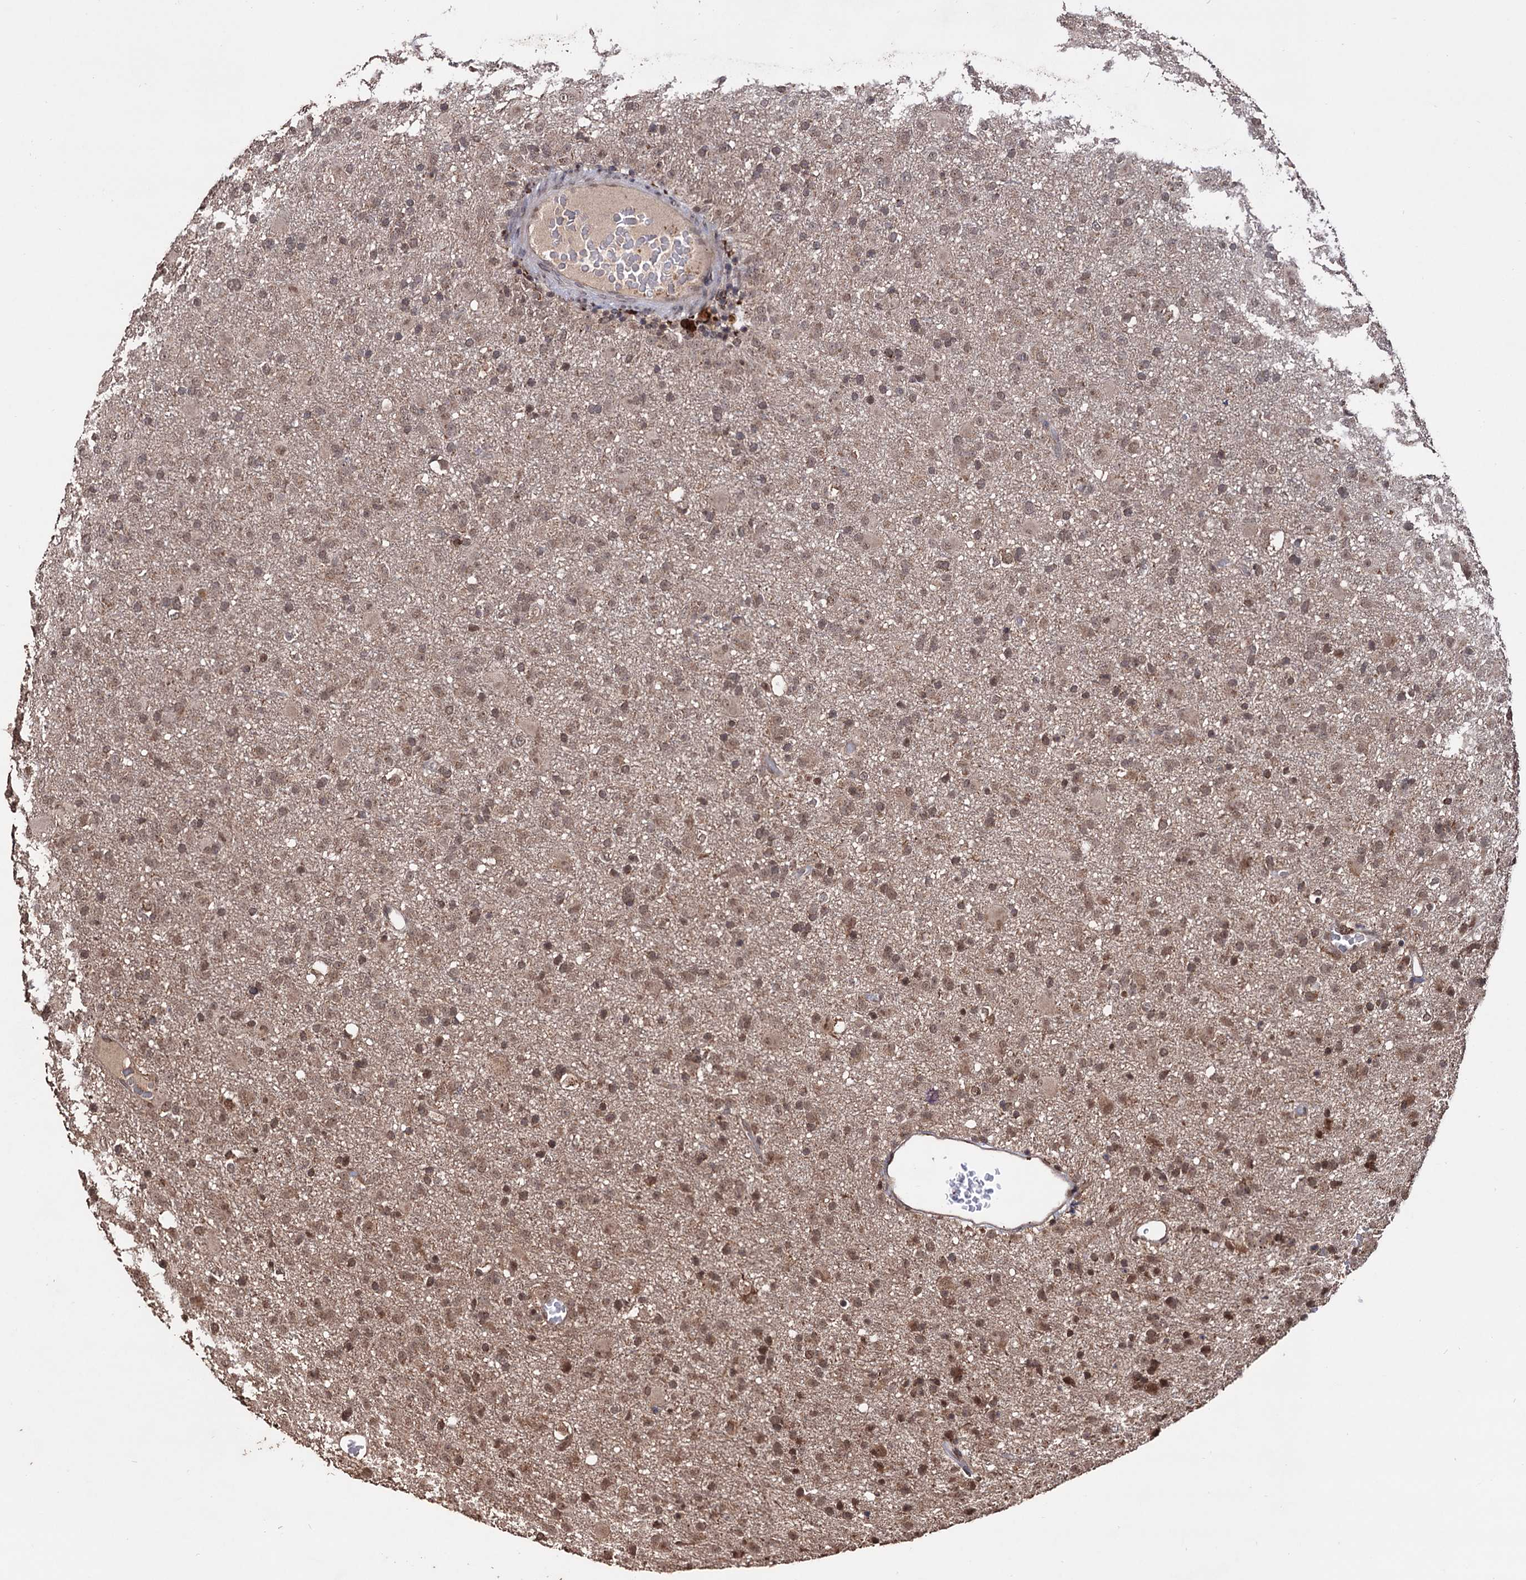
{"staining": {"intensity": "moderate", "quantity": "25%-75%", "location": "cytoplasmic/membranous,nuclear"}, "tissue": "glioma", "cell_type": "Tumor cells", "image_type": "cancer", "snomed": [{"axis": "morphology", "description": "Glioma, malignant, Low grade"}, {"axis": "topography", "description": "Brain"}], "caption": "A high-resolution micrograph shows immunohistochemistry staining of glioma, which reveals moderate cytoplasmic/membranous and nuclear positivity in about 25%-75% of tumor cells.", "gene": "KLF5", "patient": {"sex": "male", "age": 65}}